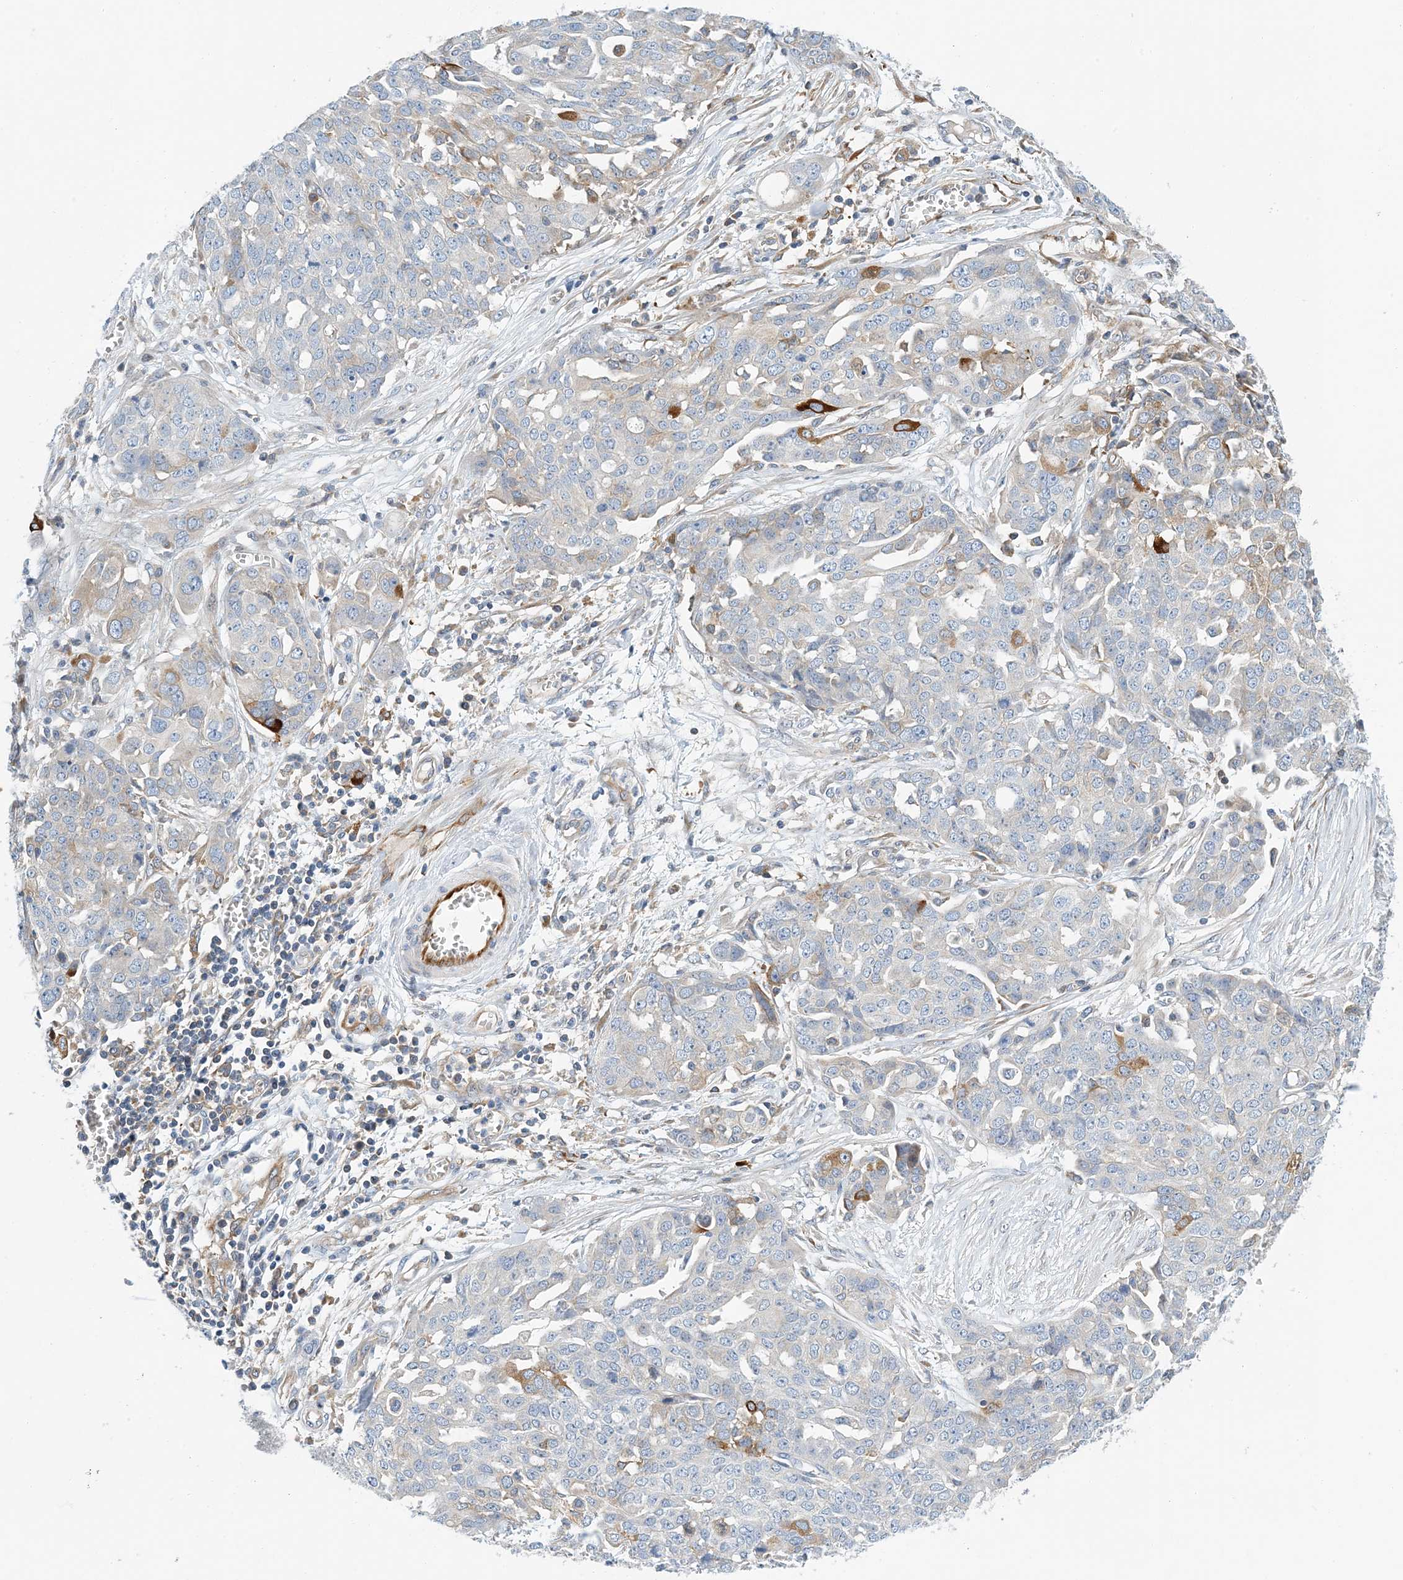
{"staining": {"intensity": "negative", "quantity": "none", "location": "none"}, "tissue": "ovarian cancer", "cell_type": "Tumor cells", "image_type": "cancer", "snomed": [{"axis": "morphology", "description": "Cystadenocarcinoma, serous, NOS"}, {"axis": "topography", "description": "Soft tissue"}, {"axis": "topography", "description": "Ovary"}], "caption": "IHC histopathology image of neoplastic tissue: ovarian cancer (serous cystadenocarcinoma) stained with DAB (3,3'-diaminobenzidine) exhibits no significant protein expression in tumor cells. (Stains: DAB immunohistochemistry with hematoxylin counter stain, Microscopy: brightfield microscopy at high magnification).", "gene": "PCDHA2", "patient": {"sex": "female", "age": 57}}